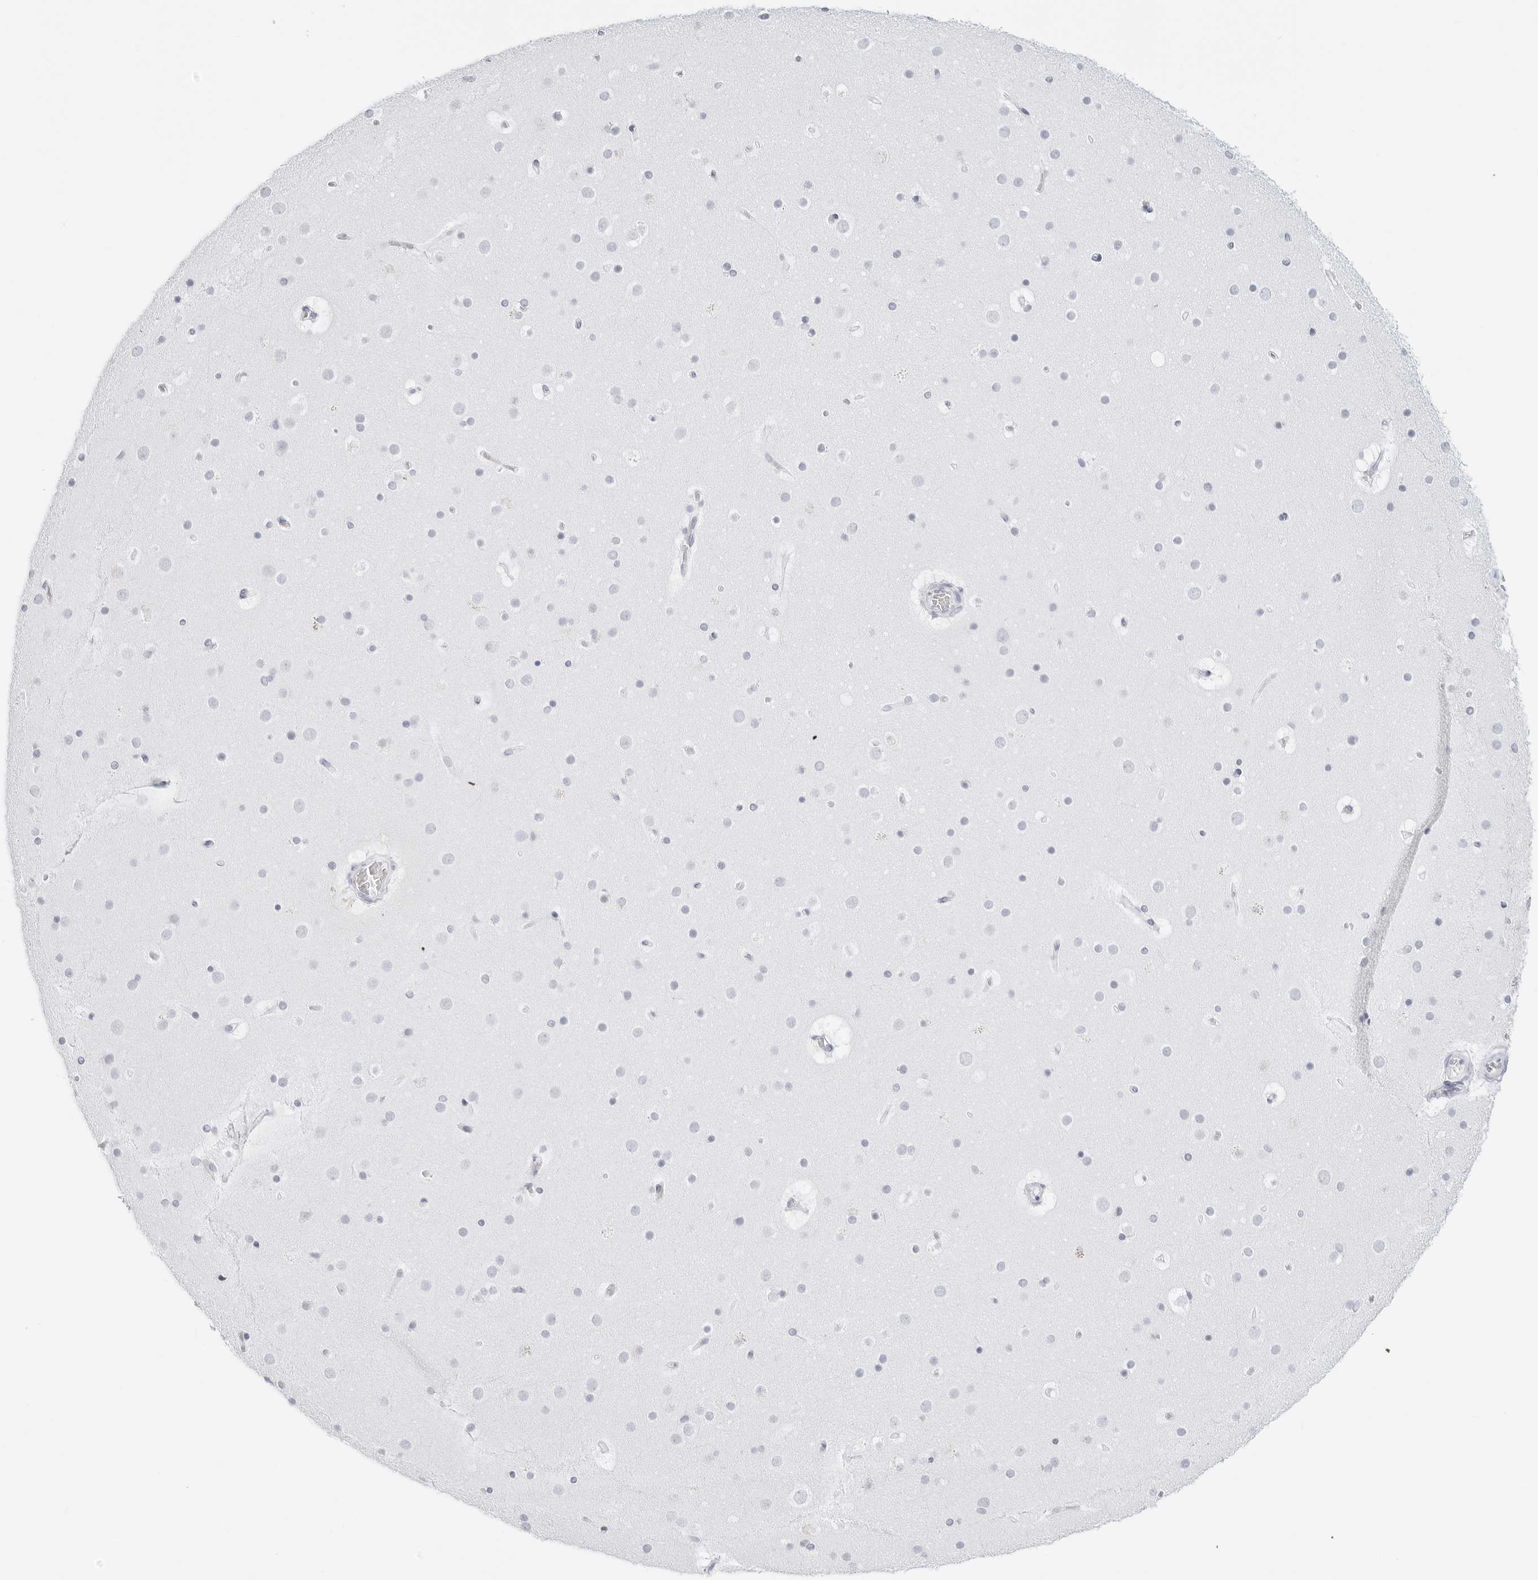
{"staining": {"intensity": "negative", "quantity": "none", "location": "none"}, "tissue": "cerebral cortex", "cell_type": "Endothelial cells", "image_type": "normal", "snomed": [{"axis": "morphology", "description": "Normal tissue, NOS"}, {"axis": "topography", "description": "Cerebral cortex"}], "caption": "This is an IHC histopathology image of unremarkable human cerebral cortex. There is no staining in endothelial cells.", "gene": "TFF2", "patient": {"sex": "male", "age": 57}}